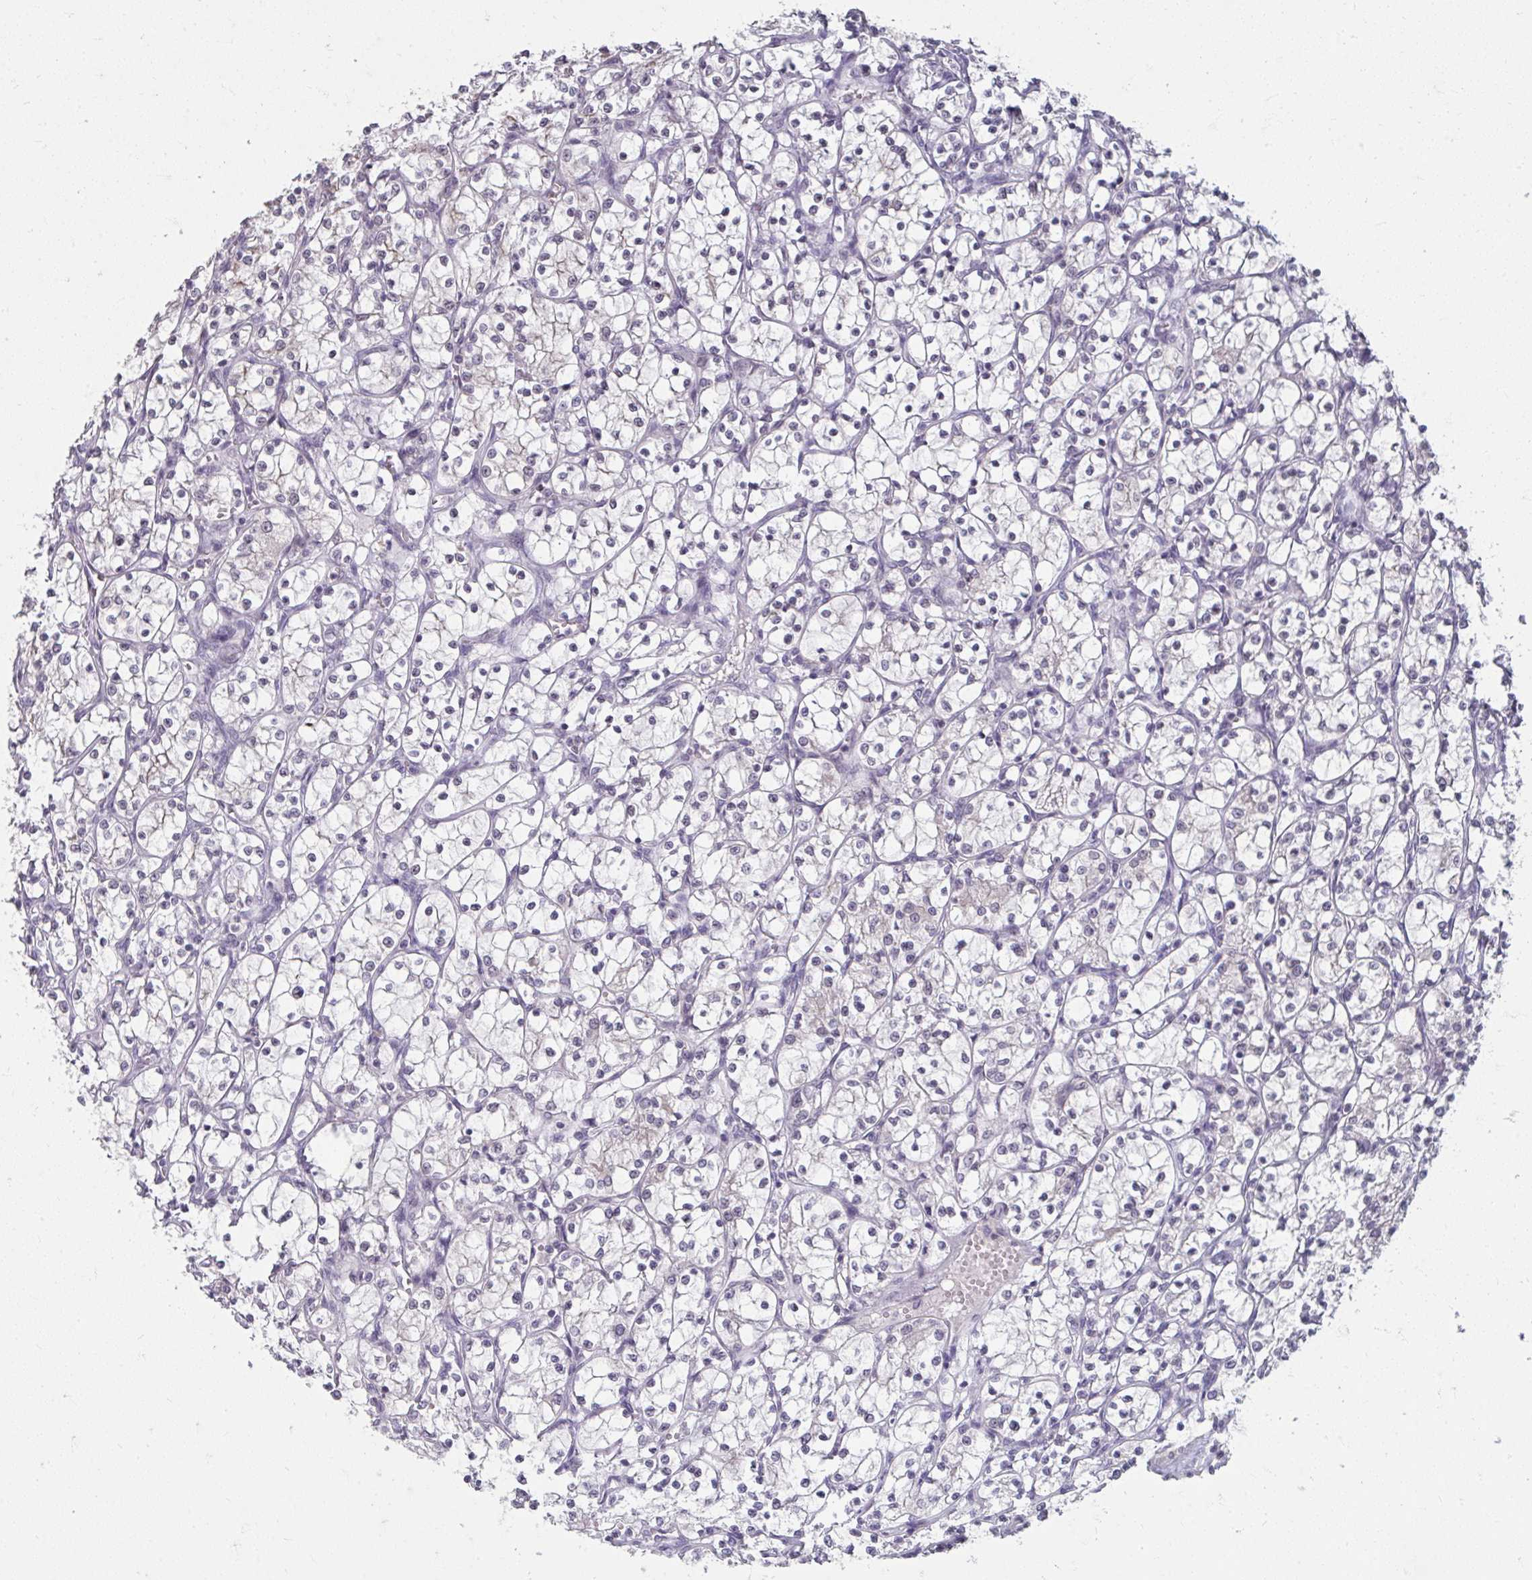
{"staining": {"intensity": "negative", "quantity": "none", "location": "none"}, "tissue": "renal cancer", "cell_type": "Tumor cells", "image_type": "cancer", "snomed": [{"axis": "morphology", "description": "Adenocarcinoma, NOS"}, {"axis": "topography", "description": "Kidney"}], "caption": "IHC of human adenocarcinoma (renal) reveals no staining in tumor cells.", "gene": "NUP133", "patient": {"sex": "female", "age": 69}}